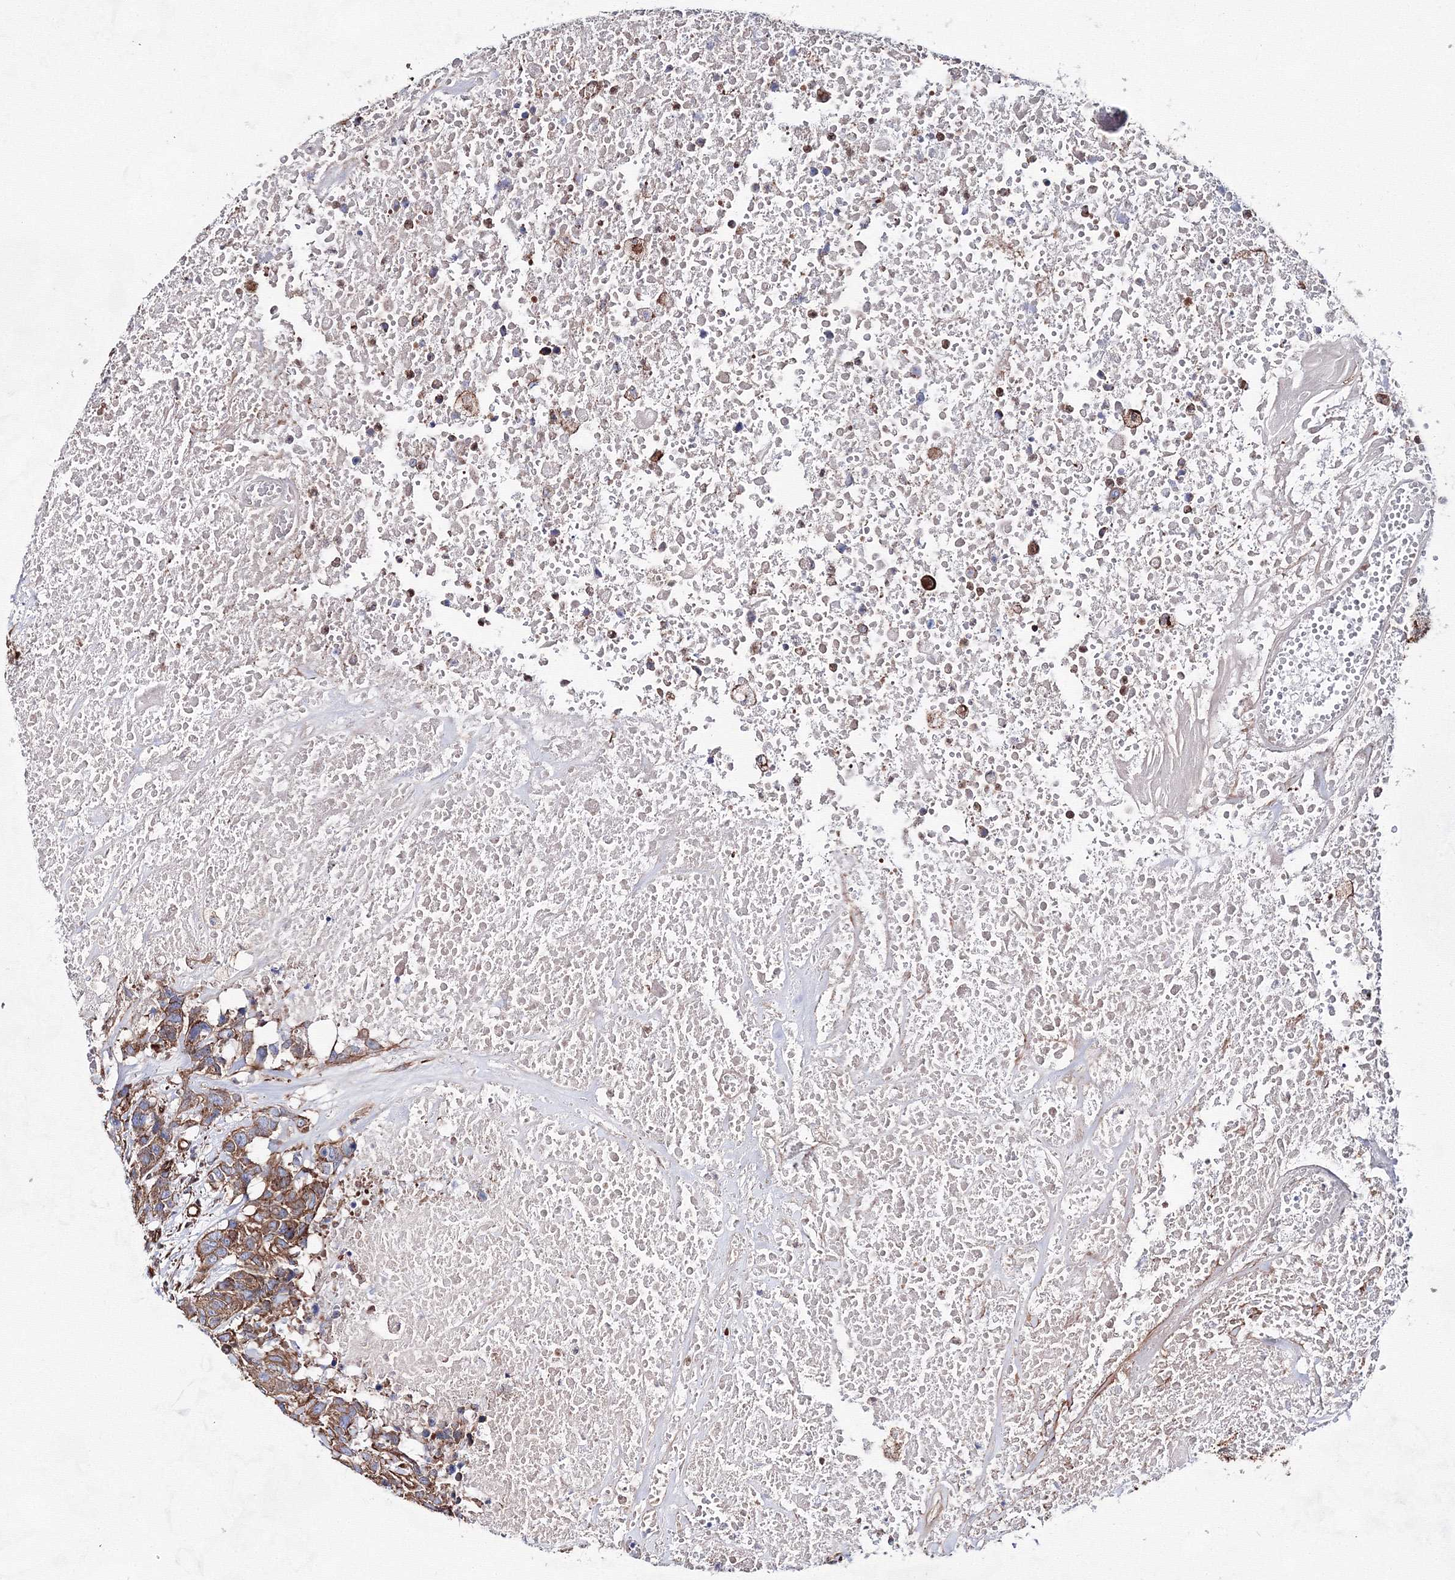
{"staining": {"intensity": "moderate", "quantity": ">75%", "location": "cytoplasmic/membranous"}, "tissue": "head and neck cancer", "cell_type": "Tumor cells", "image_type": "cancer", "snomed": [{"axis": "morphology", "description": "Squamous cell carcinoma, NOS"}, {"axis": "topography", "description": "Head-Neck"}], "caption": "Head and neck cancer (squamous cell carcinoma) stained with immunohistochemistry (IHC) exhibits moderate cytoplasmic/membranous positivity in approximately >75% of tumor cells.", "gene": "ANKRD37", "patient": {"sex": "male", "age": 66}}